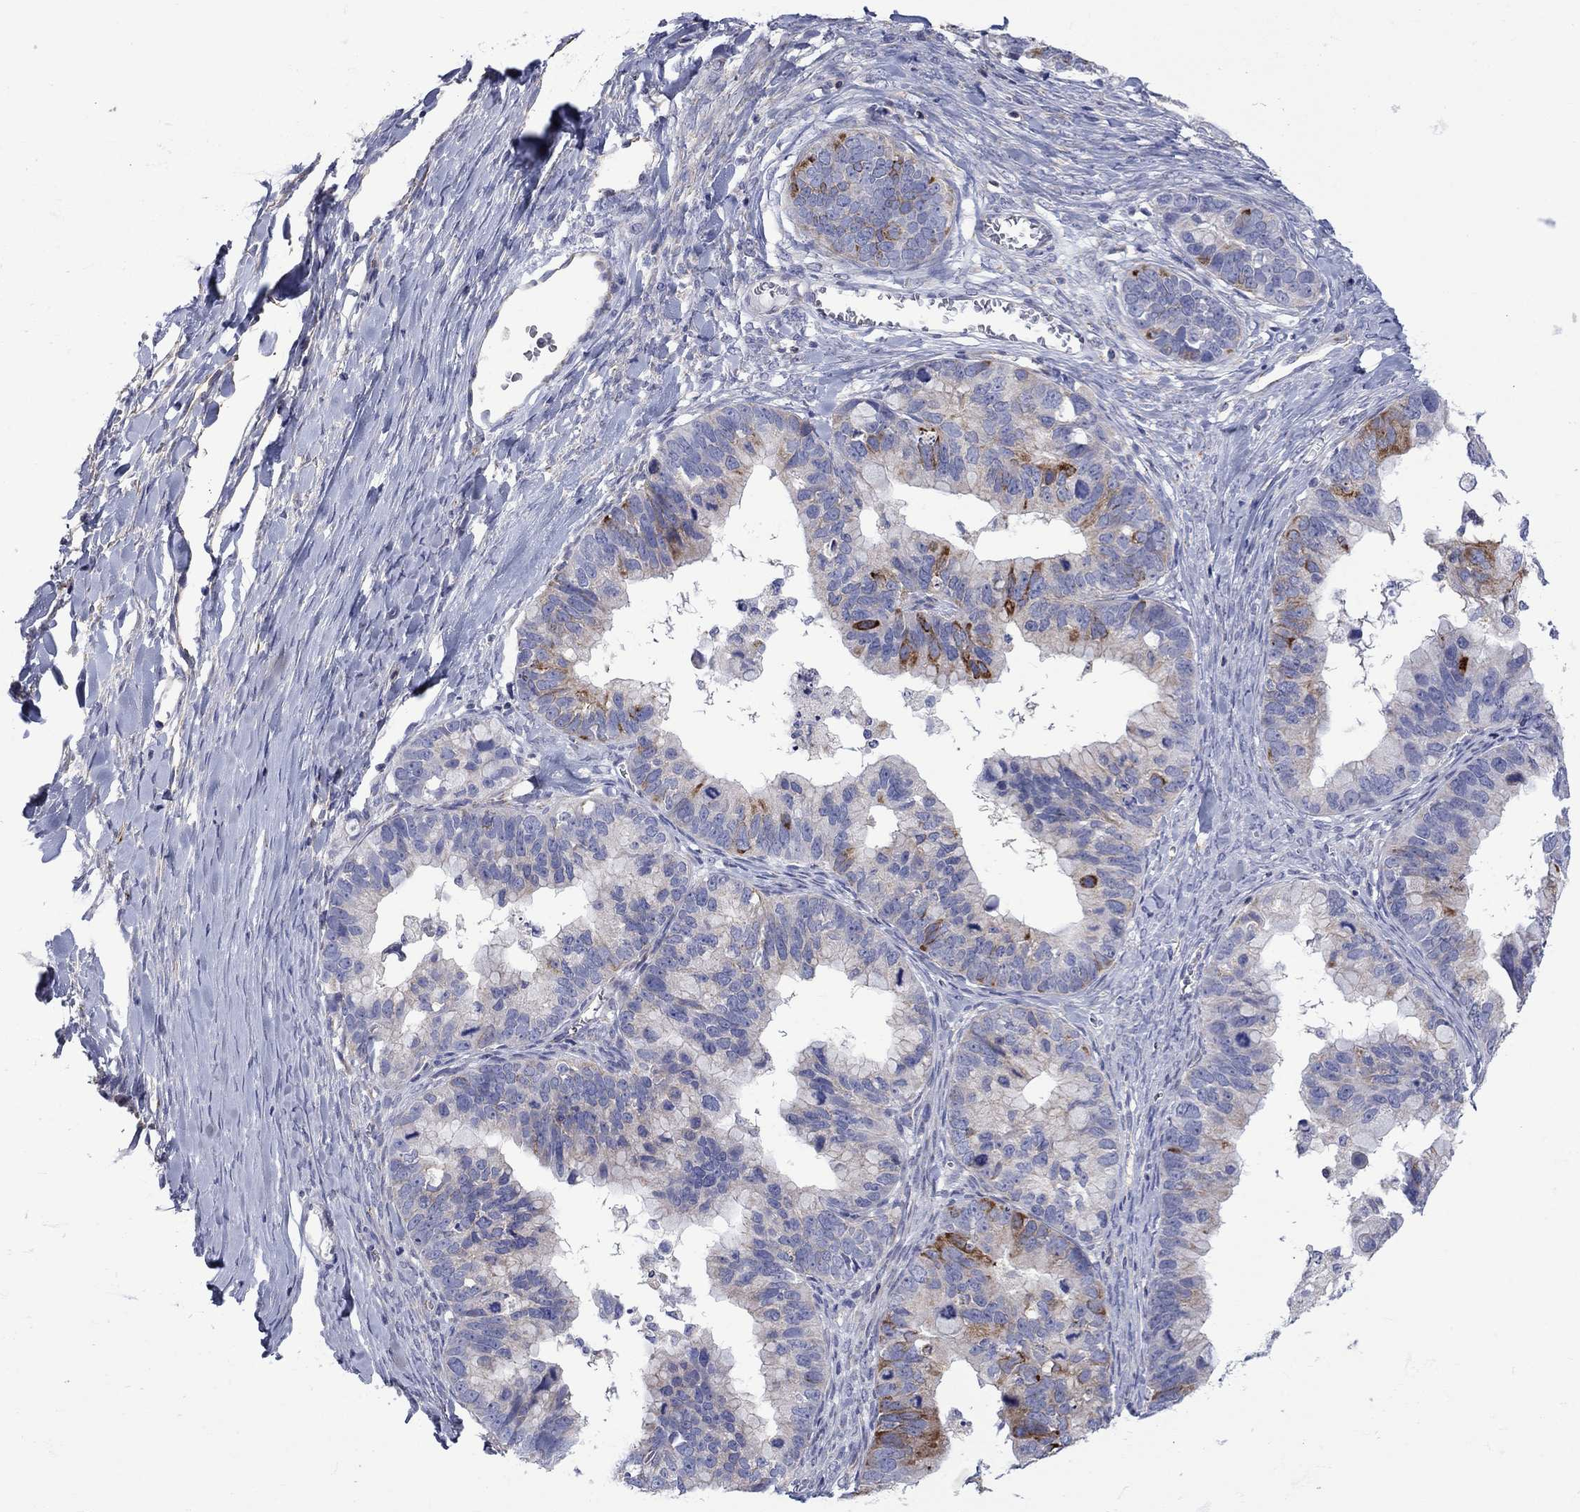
{"staining": {"intensity": "strong", "quantity": "<25%", "location": "cytoplasmic/membranous"}, "tissue": "ovarian cancer", "cell_type": "Tumor cells", "image_type": "cancer", "snomed": [{"axis": "morphology", "description": "Cystadenocarcinoma, mucinous, NOS"}, {"axis": "topography", "description": "Ovary"}], "caption": "Tumor cells exhibit medium levels of strong cytoplasmic/membranous positivity in approximately <25% of cells in ovarian mucinous cystadenocarcinoma.", "gene": "CISD1", "patient": {"sex": "female", "age": 76}}